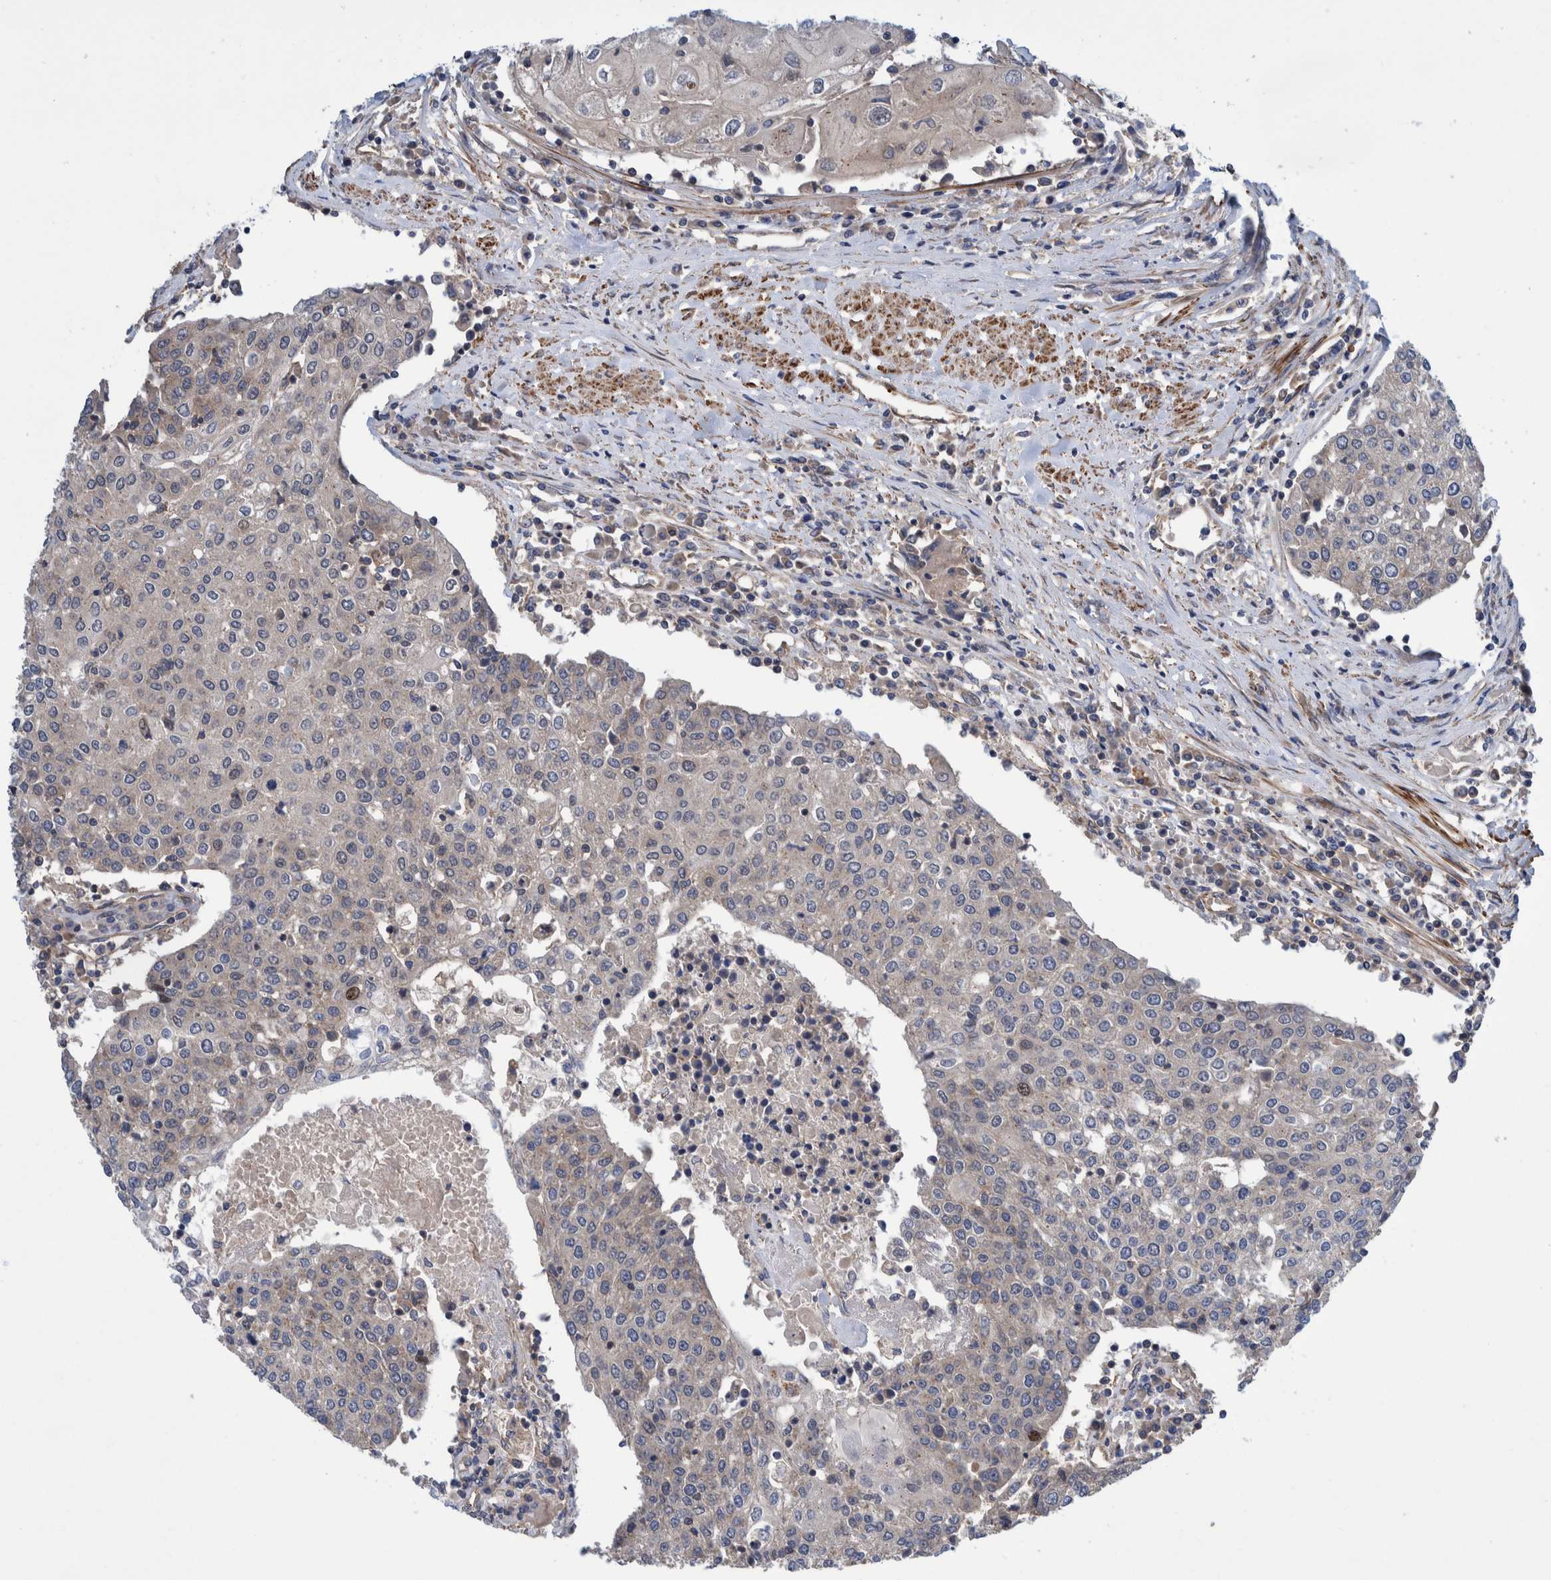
{"staining": {"intensity": "weak", "quantity": "<25%", "location": "cytoplasmic/membranous,nuclear"}, "tissue": "urothelial cancer", "cell_type": "Tumor cells", "image_type": "cancer", "snomed": [{"axis": "morphology", "description": "Urothelial carcinoma, High grade"}, {"axis": "topography", "description": "Urinary bladder"}], "caption": "A histopathology image of human urothelial cancer is negative for staining in tumor cells.", "gene": "GRPEL2", "patient": {"sex": "female", "age": 85}}